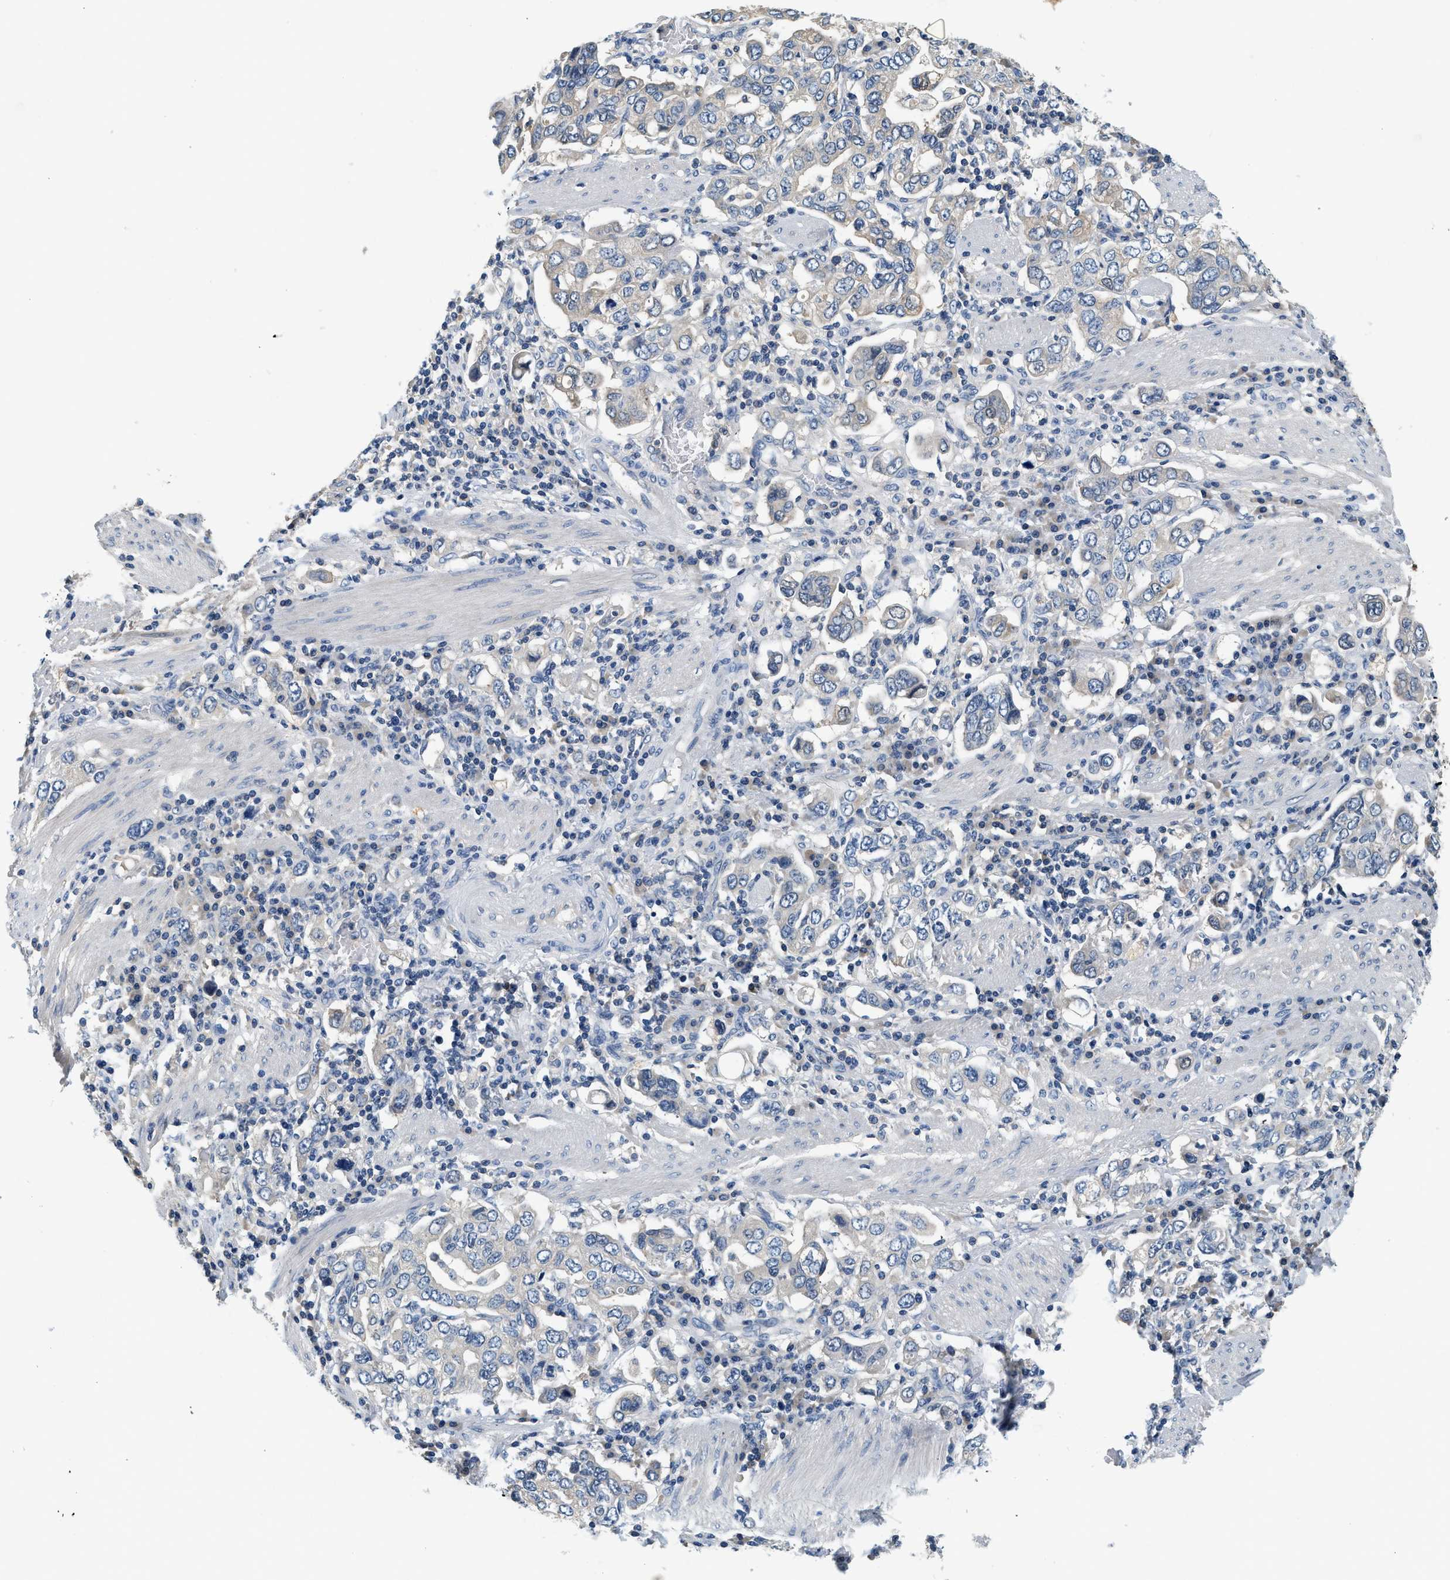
{"staining": {"intensity": "weak", "quantity": "<25%", "location": "cytoplasmic/membranous"}, "tissue": "stomach cancer", "cell_type": "Tumor cells", "image_type": "cancer", "snomed": [{"axis": "morphology", "description": "Adenocarcinoma, NOS"}, {"axis": "topography", "description": "Stomach, upper"}], "caption": "Adenocarcinoma (stomach) was stained to show a protein in brown. There is no significant expression in tumor cells.", "gene": "SLC35E1", "patient": {"sex": "male", "age": 62}}